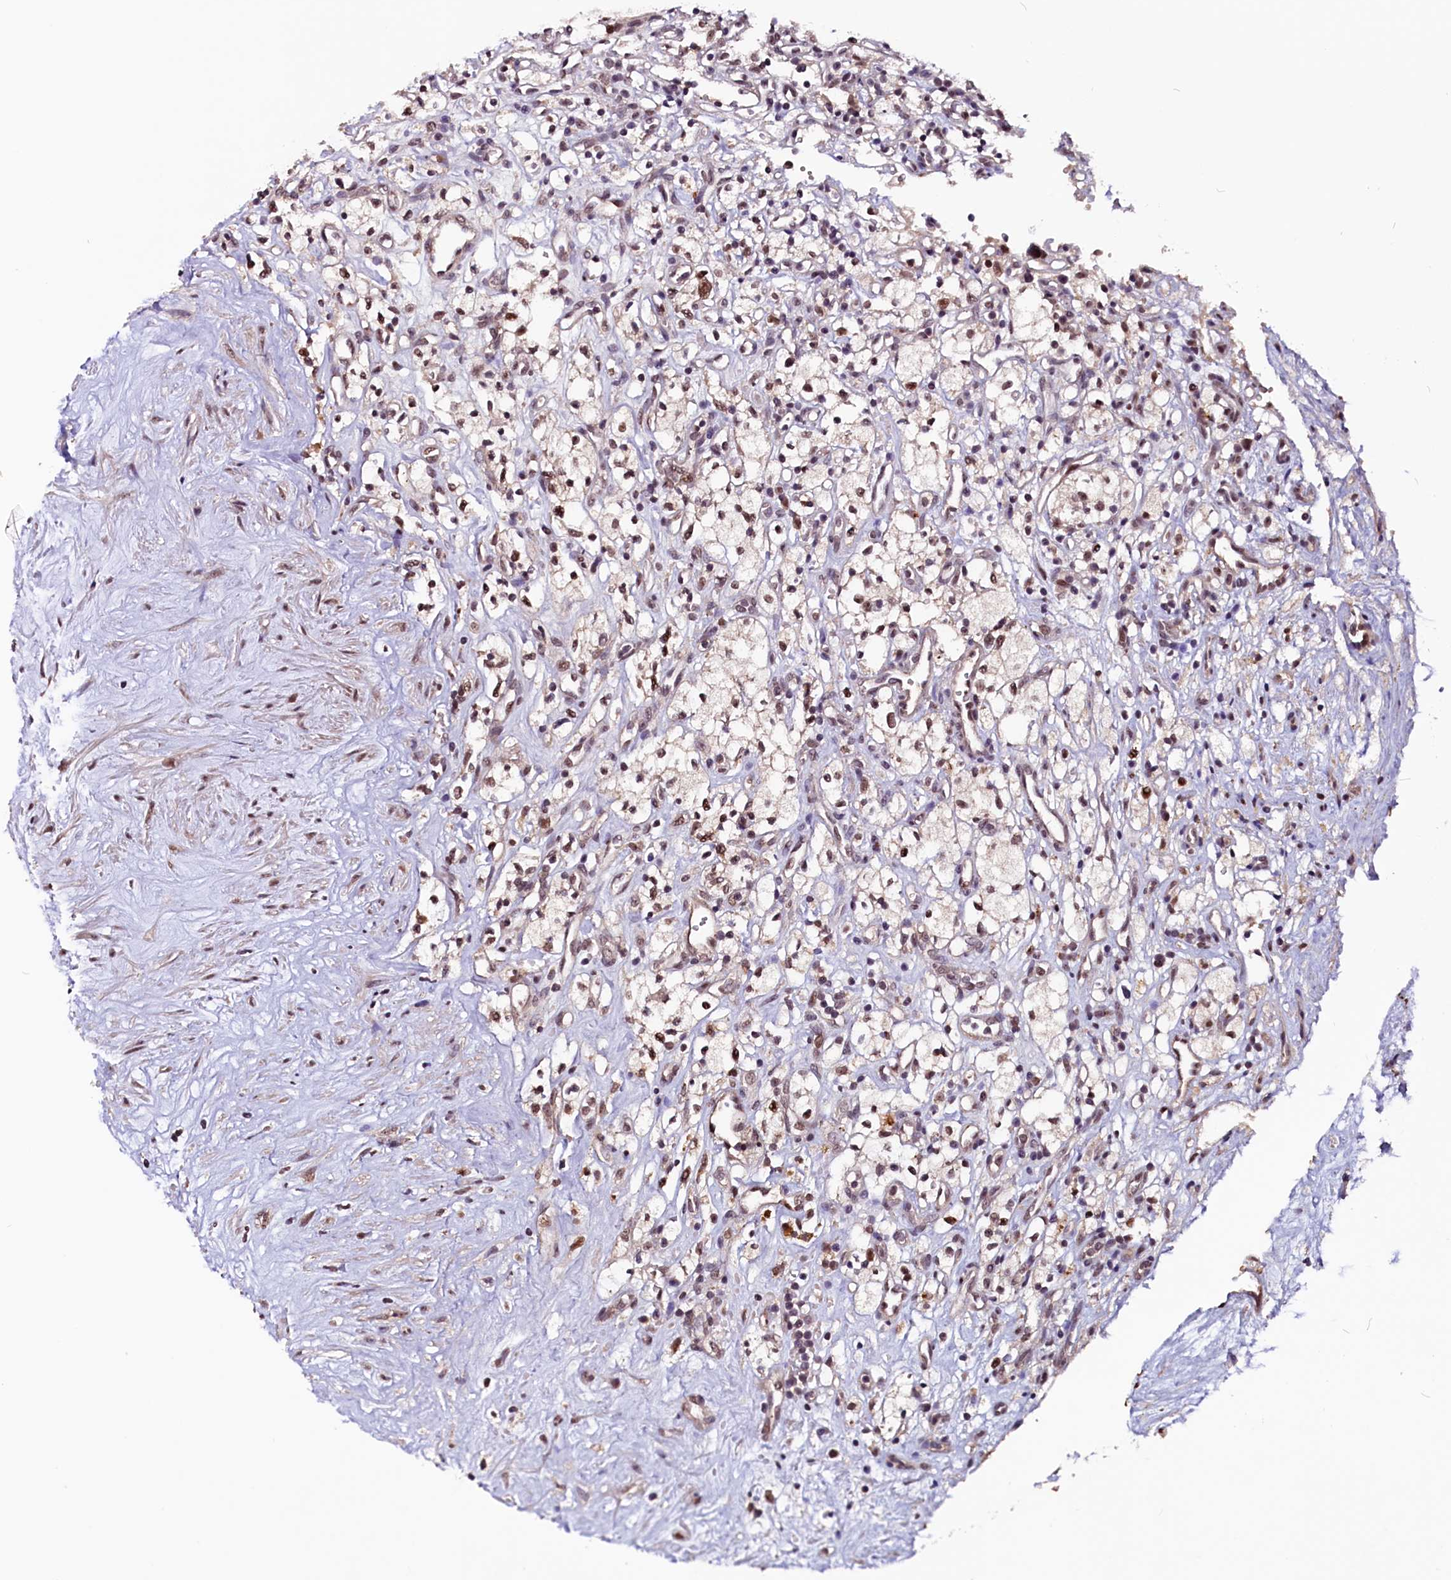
{"staining": {"intensity": "weak", "quantity": "25%-75%", "location": "nuclear"}, "tissue": "renal cancer", "cell_type": "Tumor cells", "image_type": "cancer", "snomed": [{"axis": "morphology", "description": "Adenocarcinoma, NOS"}, {"axis": "topography", "description": "Kidney"}], "caption": "Immunohistochemical staining of renal adenocarcinoma demonstrates weak nuclear protein positivity in about 25%-75% of tumor cells.", "gene": "RNMT", "patient": {"sex": "male", "age": 59}}